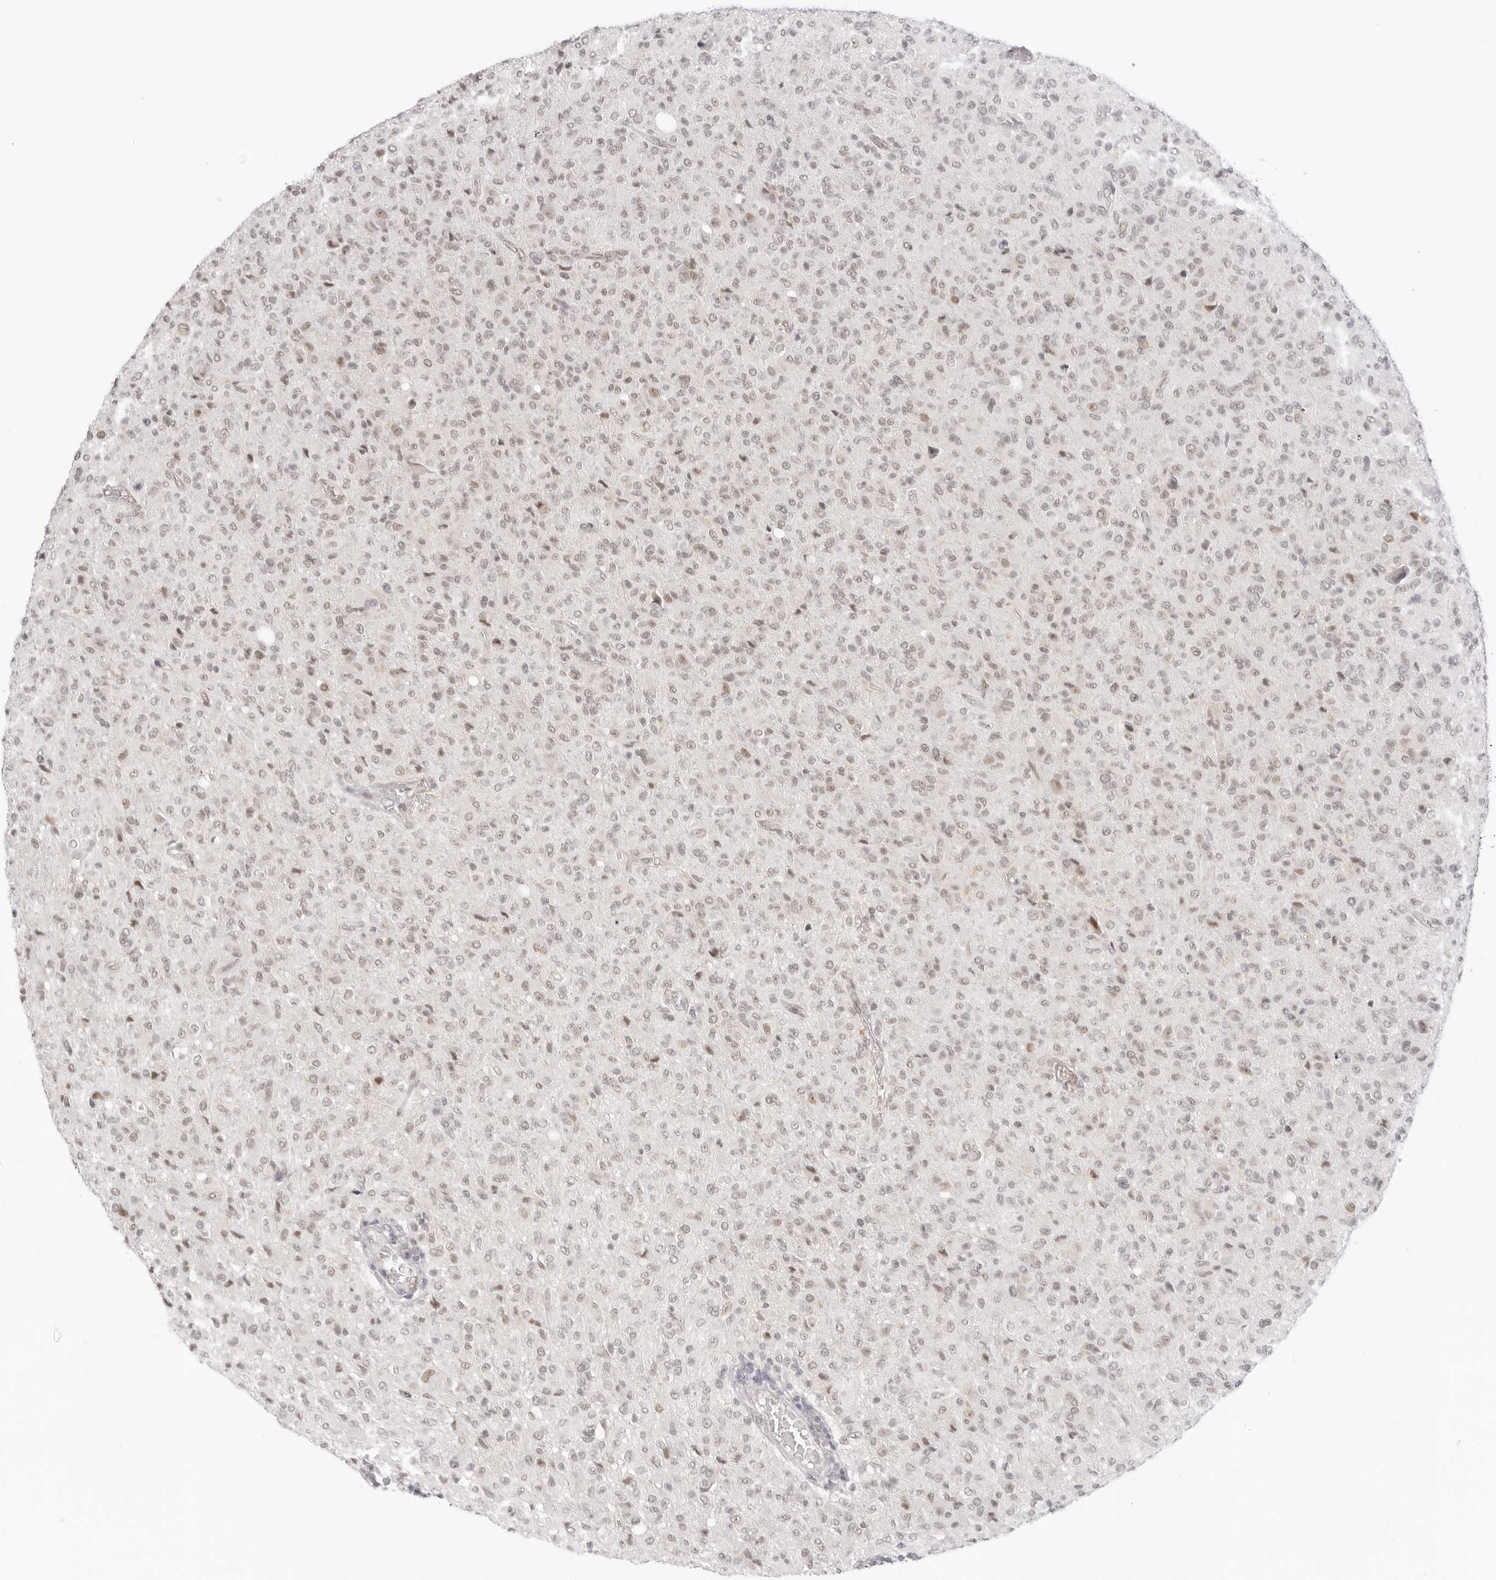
{"staining": {"intensity": "weak", "quantity": "25%-75%", "location": "nuclear"}, "tissue": "glioma", "cell_type": "Tumor cells", "image_type": "cancer", "snomed": [{"axis": "morphology", "description": "Glioma, malignant, High grade"}, {"axis": "topography", "description": "Brain"}], "caption": "Malignant high-grade glioma stained for a protein (brown) exhibits weak nuclear positive positivity in approximately 25%-75% of tumor cells.", "gene": "TCIM", "patient": {"sex": "female", "age": 57}}